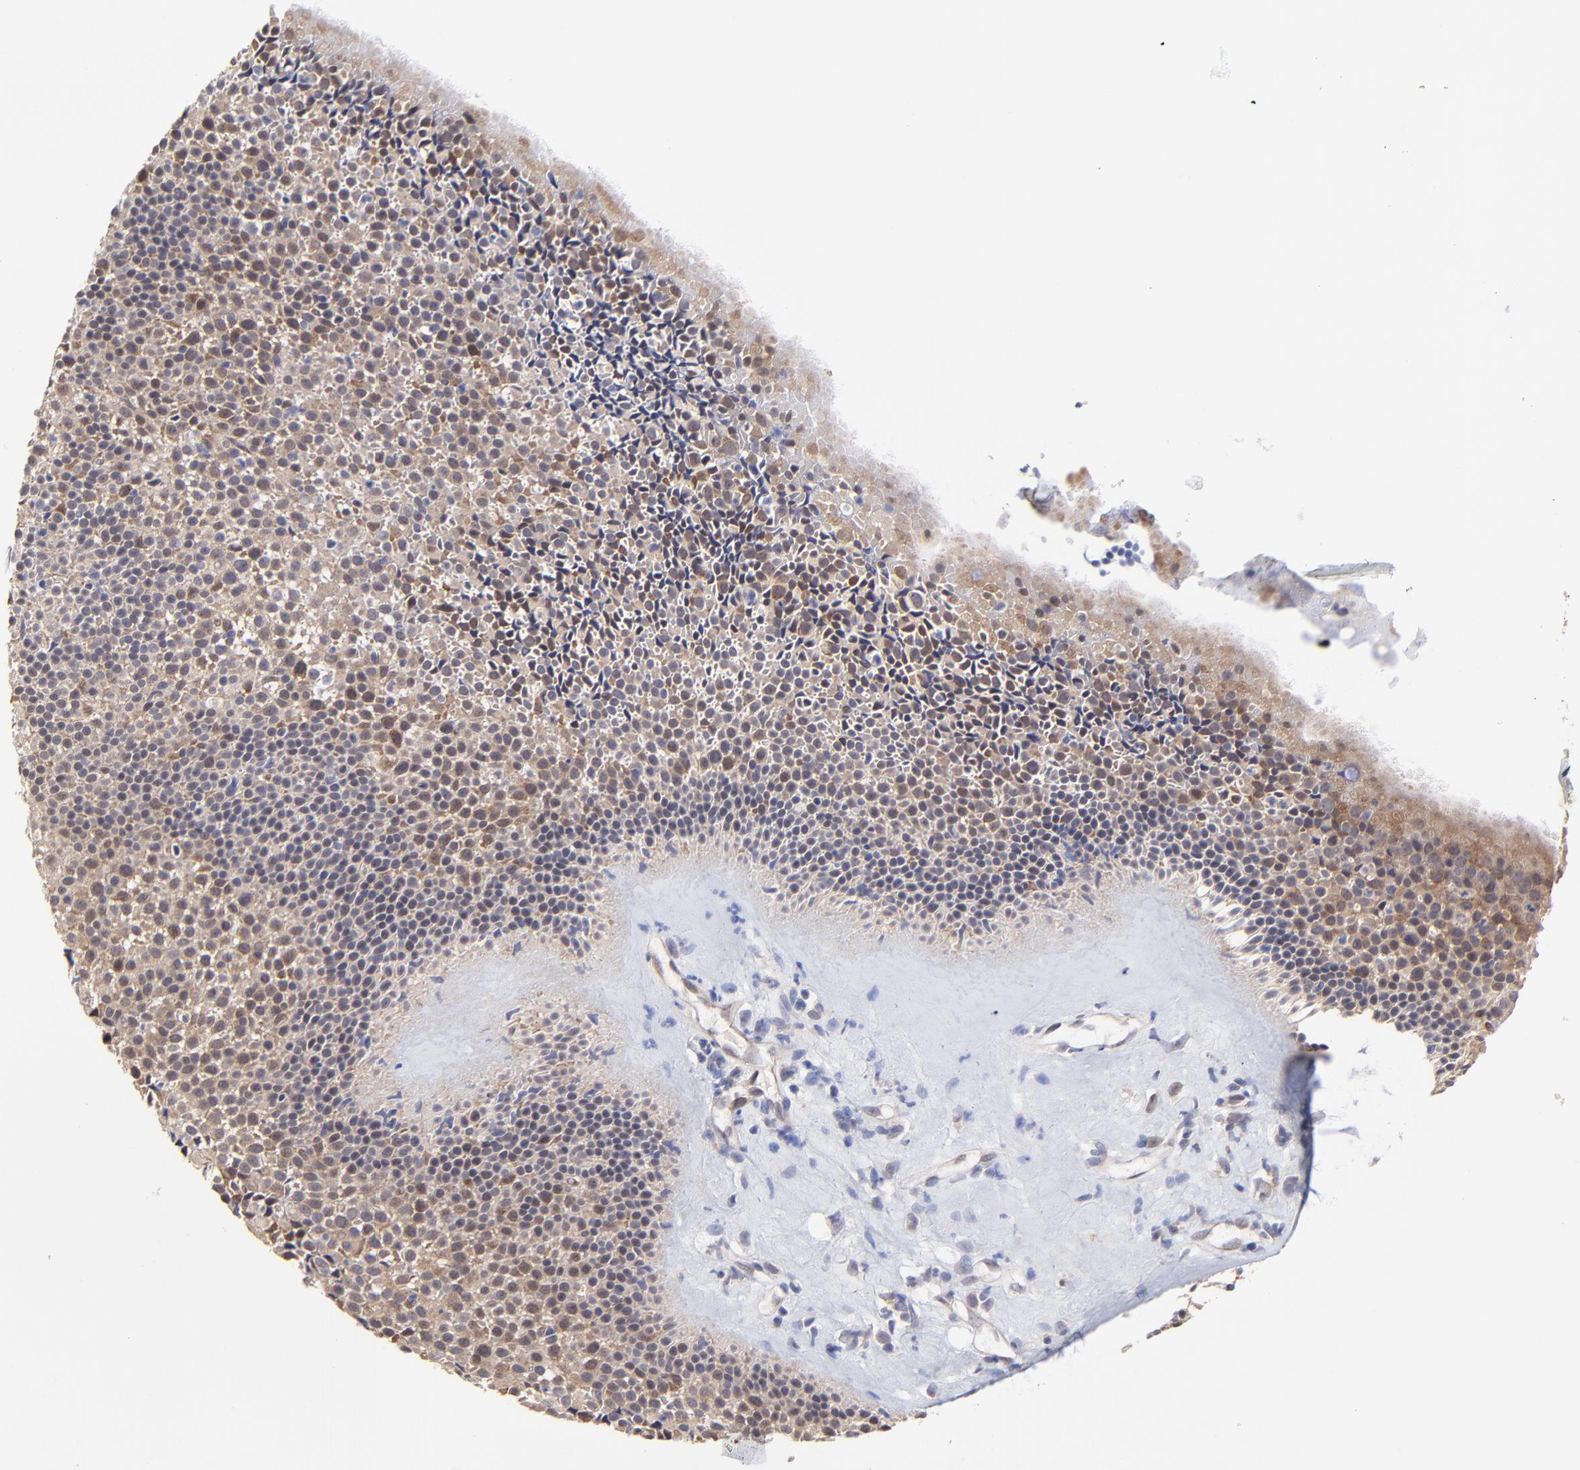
{"staining": {"intensity": "weak", "quantity": ">75%", "location": "cytoplasmic/membranous"}, "tissue": "nasopharynx", "cell_type": "Respiratory epithelial cells", "image_type": "normal", "snomed": [{"axis": "morphology", "description": "Normal tissue, NOS"}, {"axis": "topography", "description": "Nasopharynx"}], "caption": "Protein expression analysis of benign nasopharynx demonstrates weak cytoplasmic/membranous staining in approximately >75% of respiratory epithelial cells.", "gene": "GART", "patient": {"sex": "female", "age": 78}}